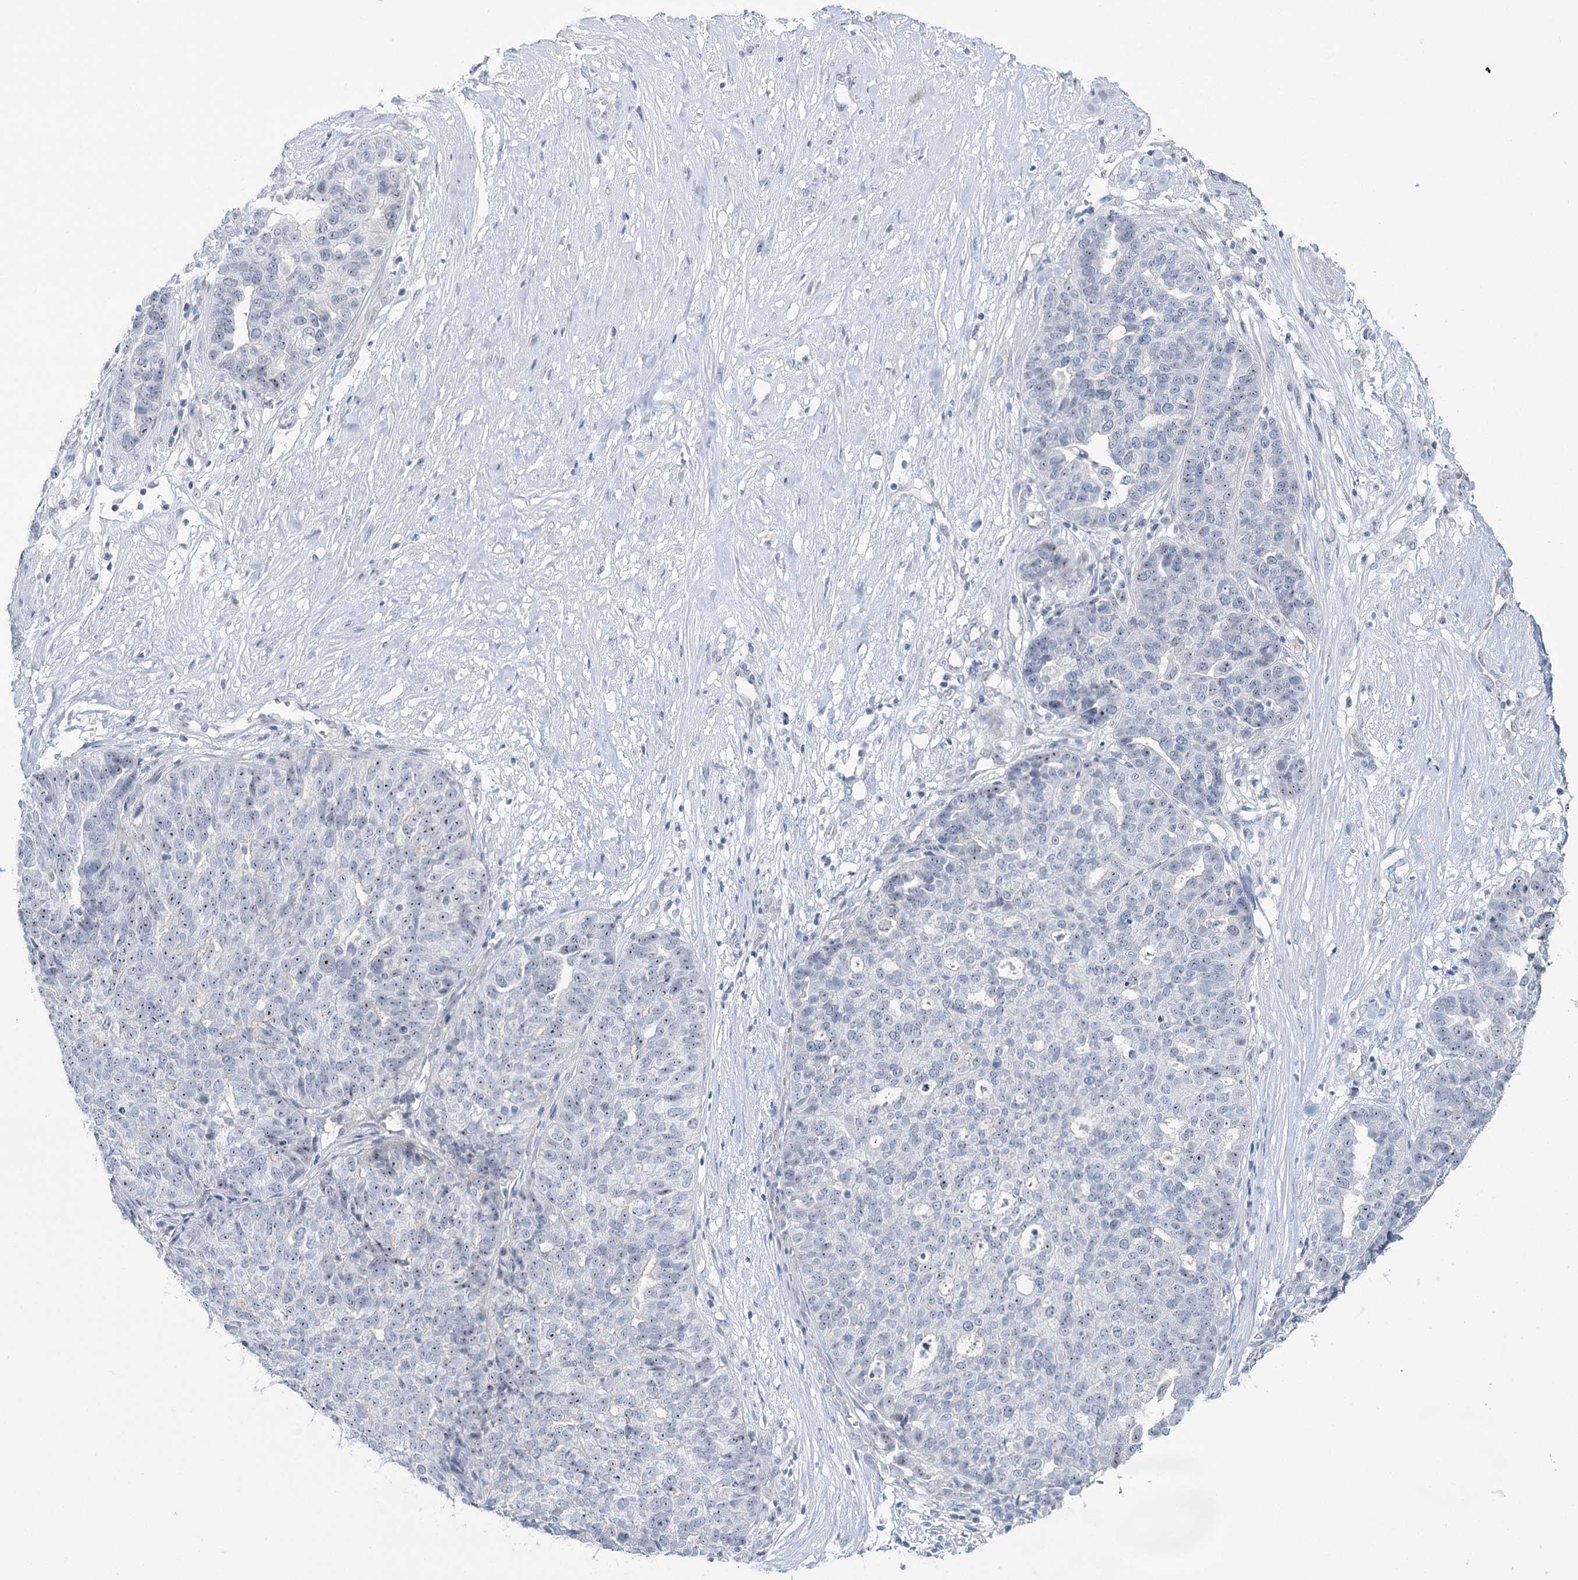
{"staining": {"intensity": "negative", "quantity": "none", "location": "none"}, "tissue": "ovarian cancer", "cell_type": "Tumor cells", "image_type": "cancer", "snomed": [{"axis": "morphology", "description": "Cystadenocarcinoma, serous, NOS"}, {"axis": "topography", "description": "Ovary"}], "caption": "Protein analysis of ovarian cancer (serous cystadenocarcinoma) shows no significant positivity in tumor cells. (Brightfield microscopy of DAB (3,3'-diaminobenzidine) immunohistochemistry at high magnification).", "gene": "STEEP1", "patient": {"sex": "female", "age": 59}}